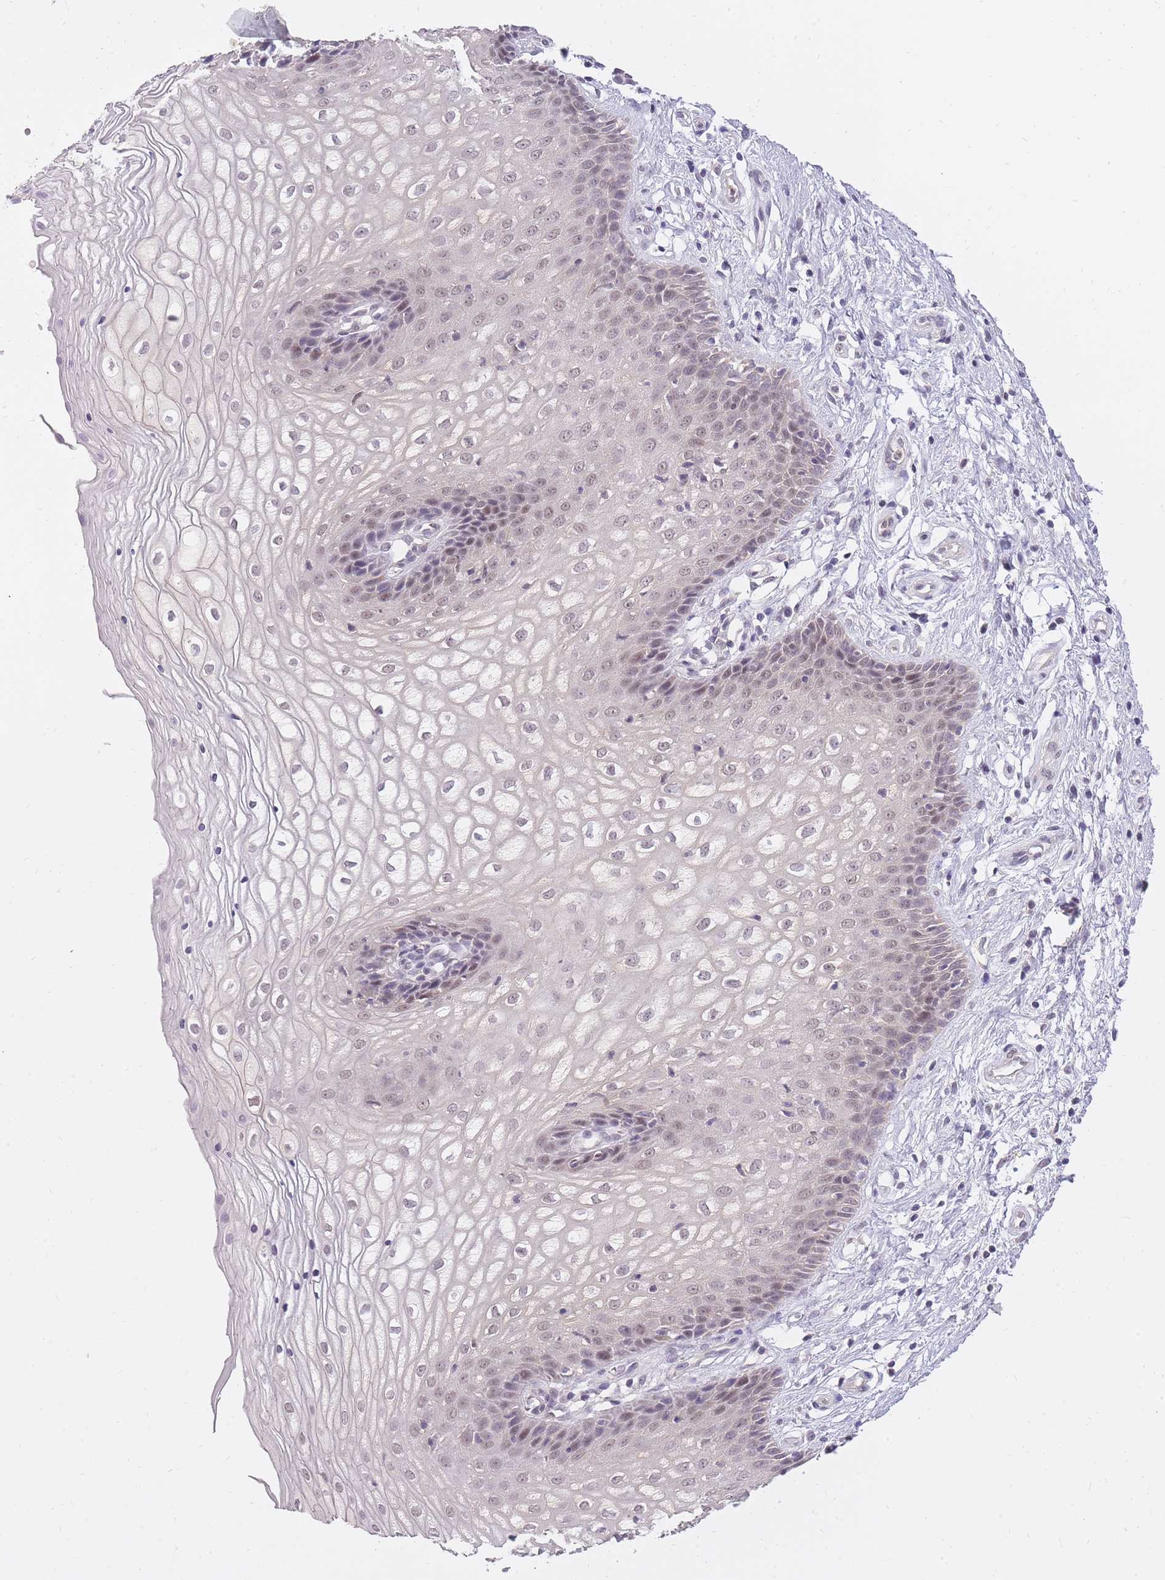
{"staining": {"intensity": "weak", "quantity": "25%-75%", "location": "nuclear"}, "tissue": "vagina", "cell_type": "Squamous epithelial cells", "image_type": "normal", "snomed": [{"axis": "morphology", "description": "Normal tissue, NOS"}, {"axis": "topography", "description": "Vagina"}], "caption": "Vagina stained for a protein (brown) exhibits weak nuclear positive positivity in about 25%-75% of squamous epithelial cells.", "gene": "TIGD1", "patient": {"sex": "female", "age": 34}}